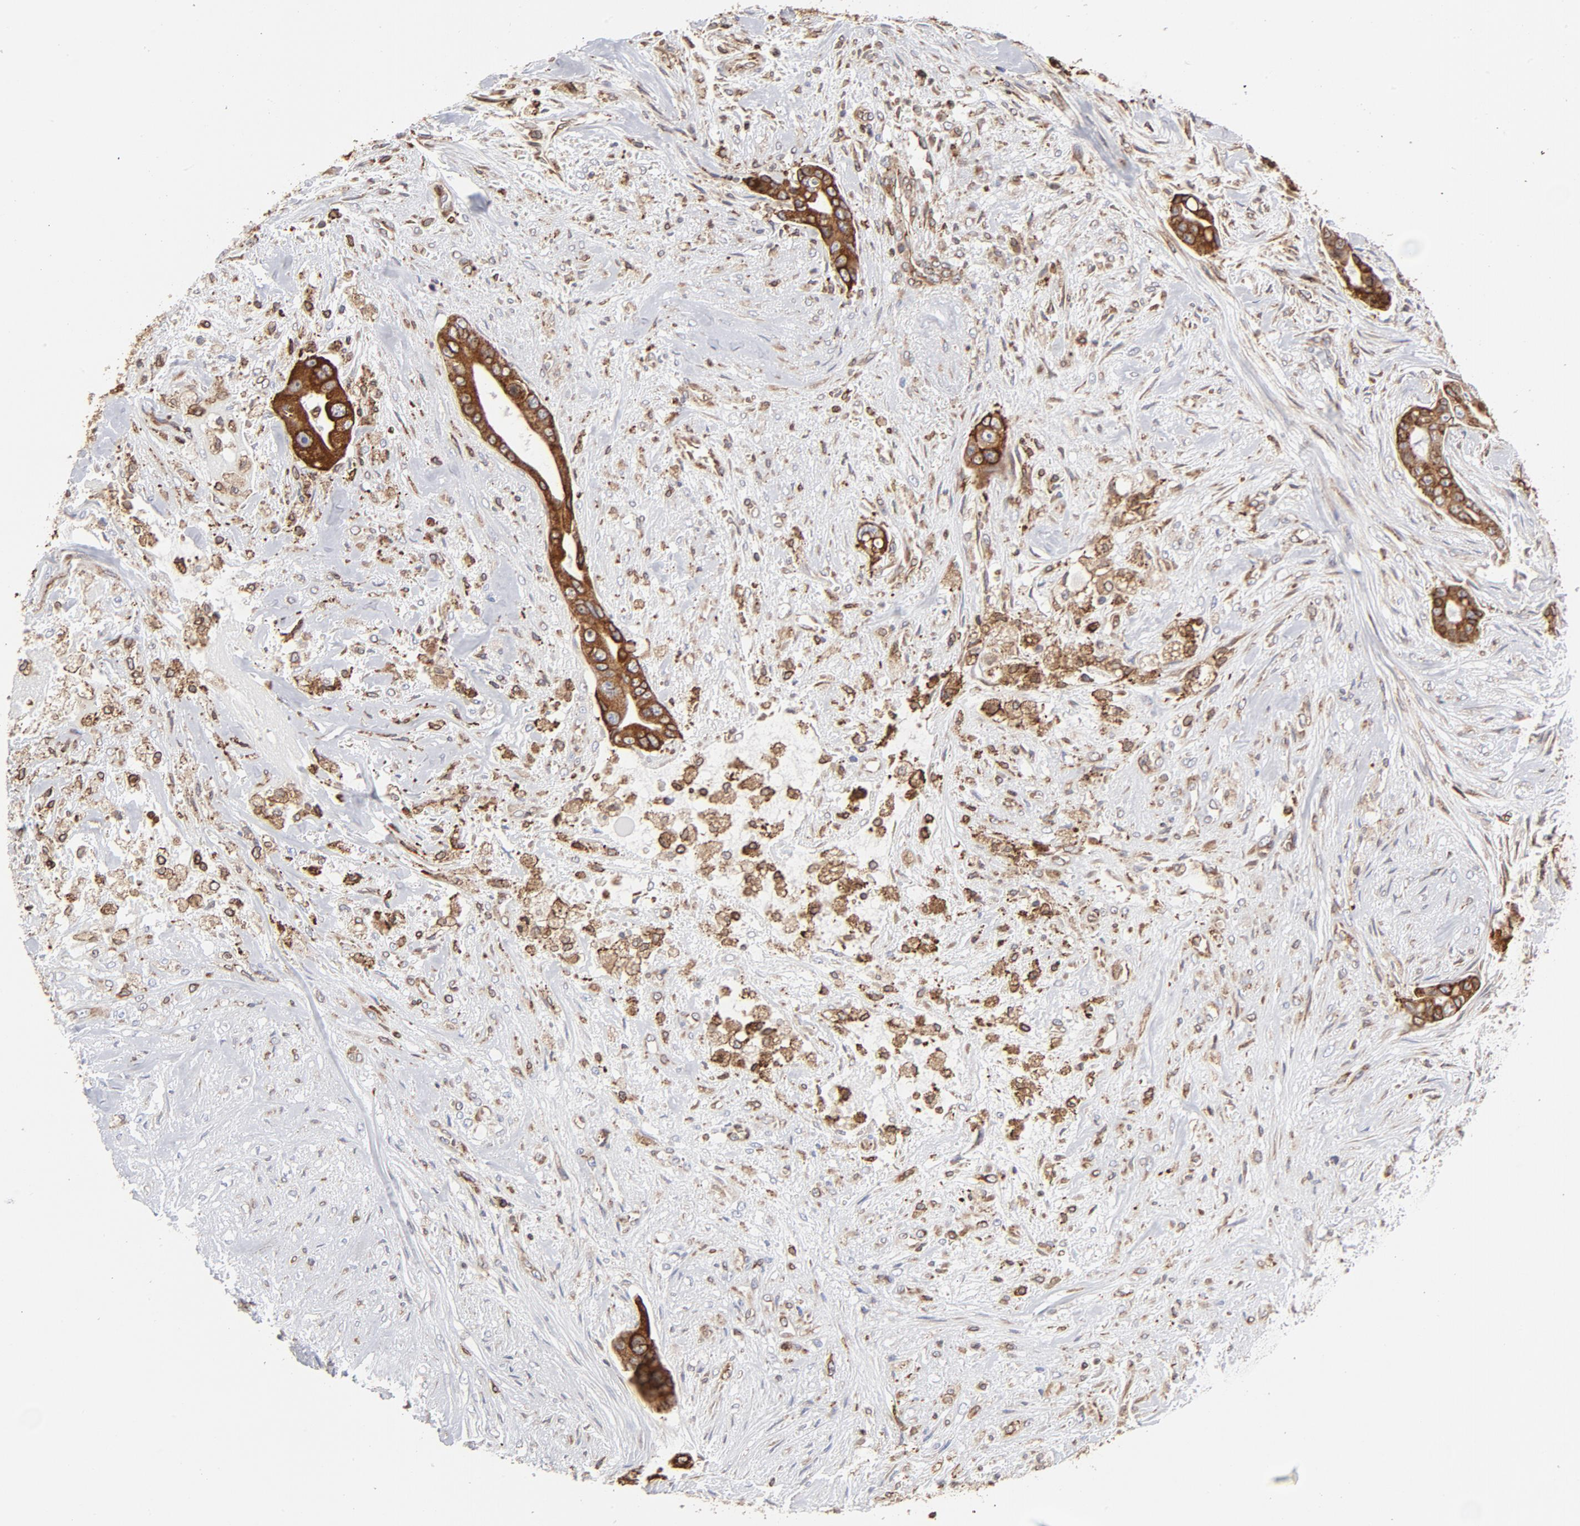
{"staining": {"intensity": "strong", "quantity": ">75%", "location": "cytoplasmic/membranous"}, "tissue": "liver cancer", "cell_type": "Tumor cells", "image_type": "cancer", "snomed": [{"axis": "morphology", "description": "Cholangiocarcinoma"}, {"axis": "topography", "description": "Liver"}], "caption": "Immunohistochemistry (IHC) staining of cholangiocarcinoma (liver), which reveals high levels of strong cytoplasmic/membranous positivity in approximately >75% of tumor cells indicating strong cytoplasmic/membranous protein positivity. The staining was performed using DAB (3,3'-diaminobenzidine) (brown) for protein detection and nuclei were counterstained in hematoxylin (blue).", "gene": "CANX", "patient": {"sex": "female", "age": 55}}